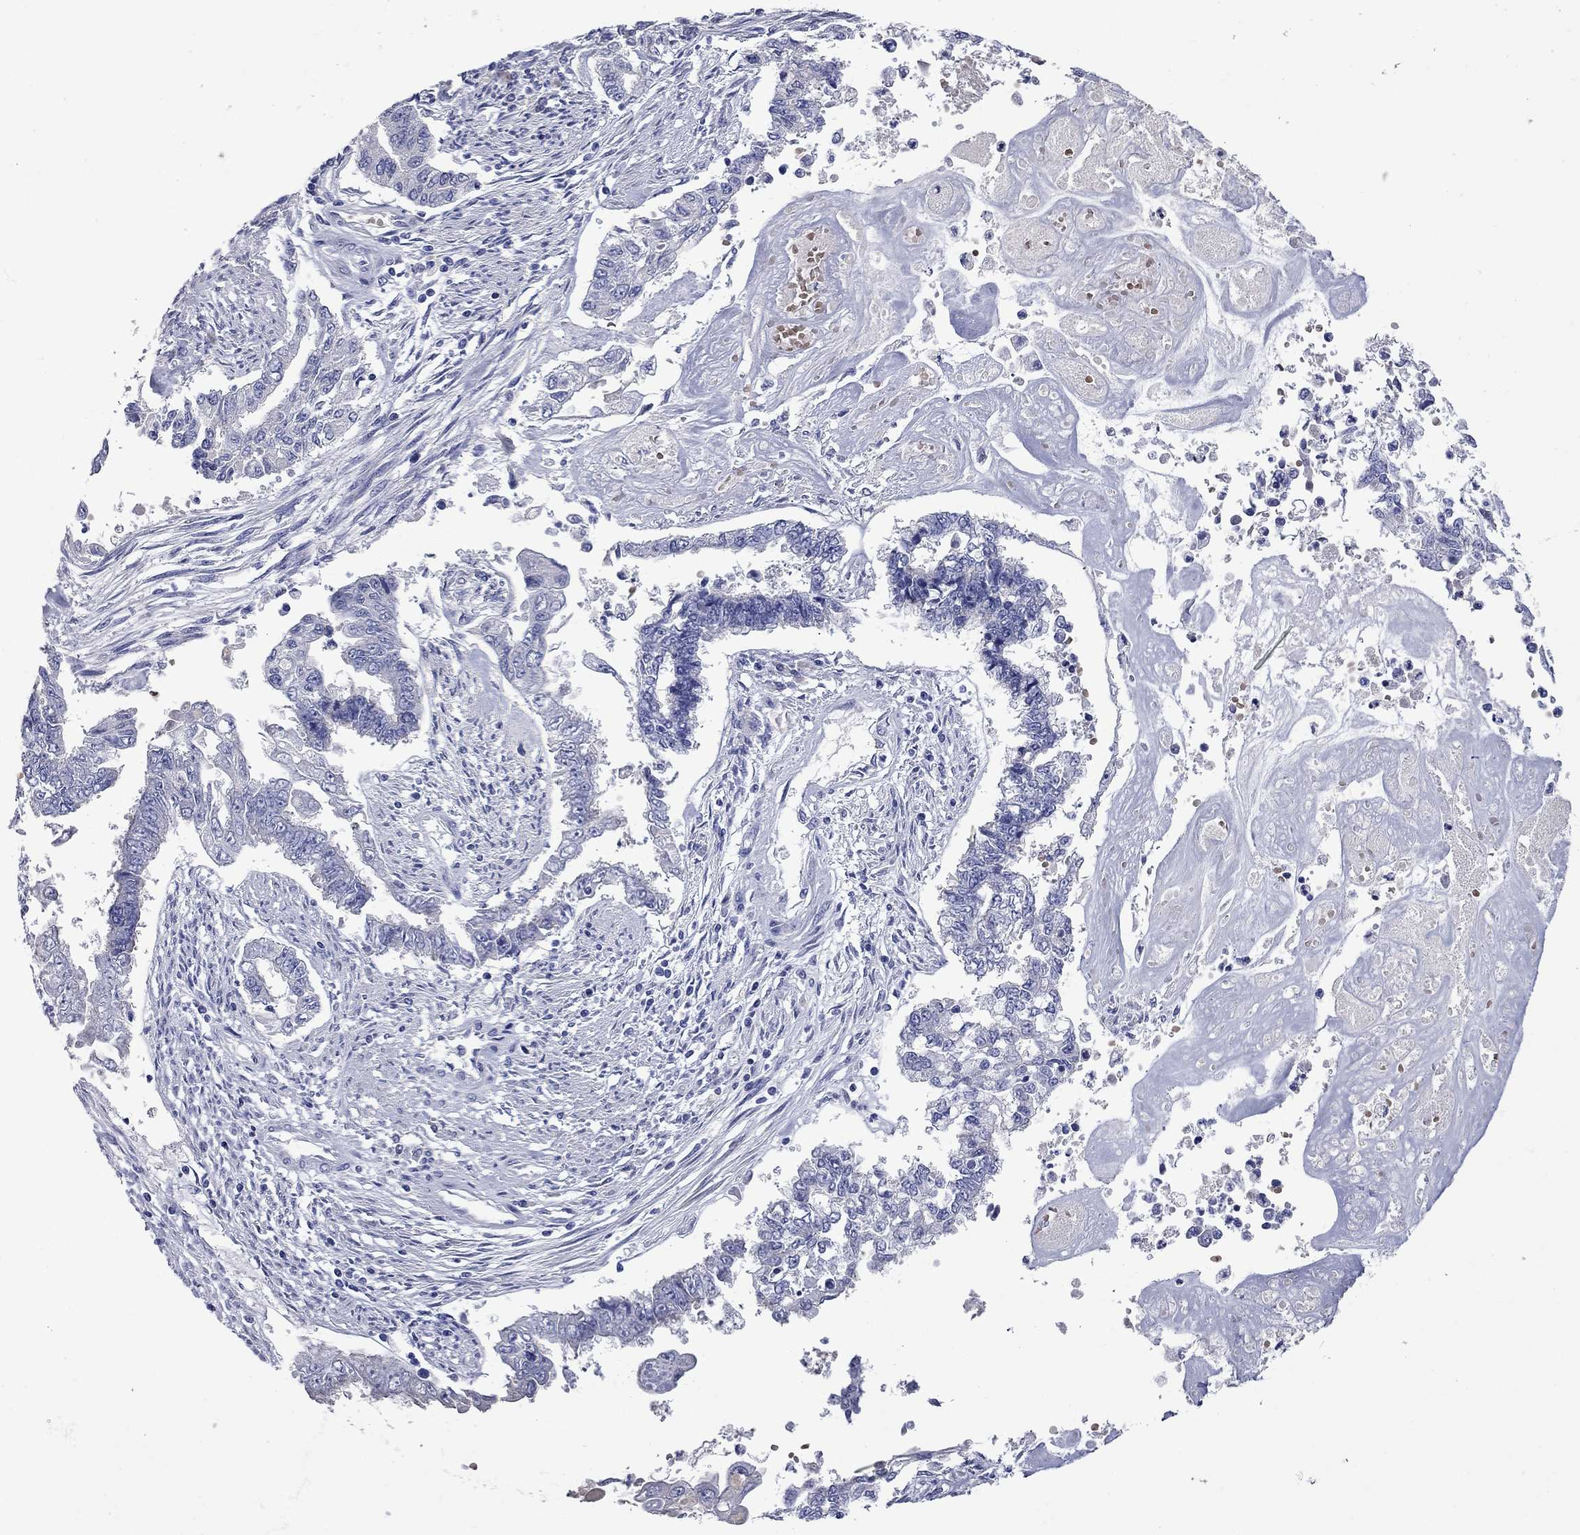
{"staining": {"intensity": "negative", "quantity": "none", "location": "none"}, "tissue": "endometrial cancer", "cell_type": "Tumor cells", "image_type": "cancer", "snomed": [{"axis": "morphology", "description": "Adenocarcinoma, NOS"}, {"axis": "topography", "description": "Uterus"}], "caption": "High magnification brightfield microscopy of endometrial cancer stained with DAB (3,3'-diaminobenzidine) (brown) and counterstained with hematoxylin (blue): tumor cells show no significant staining.", "gene": "UNC119B", "patient": {"sex": "female", "age": 59}}